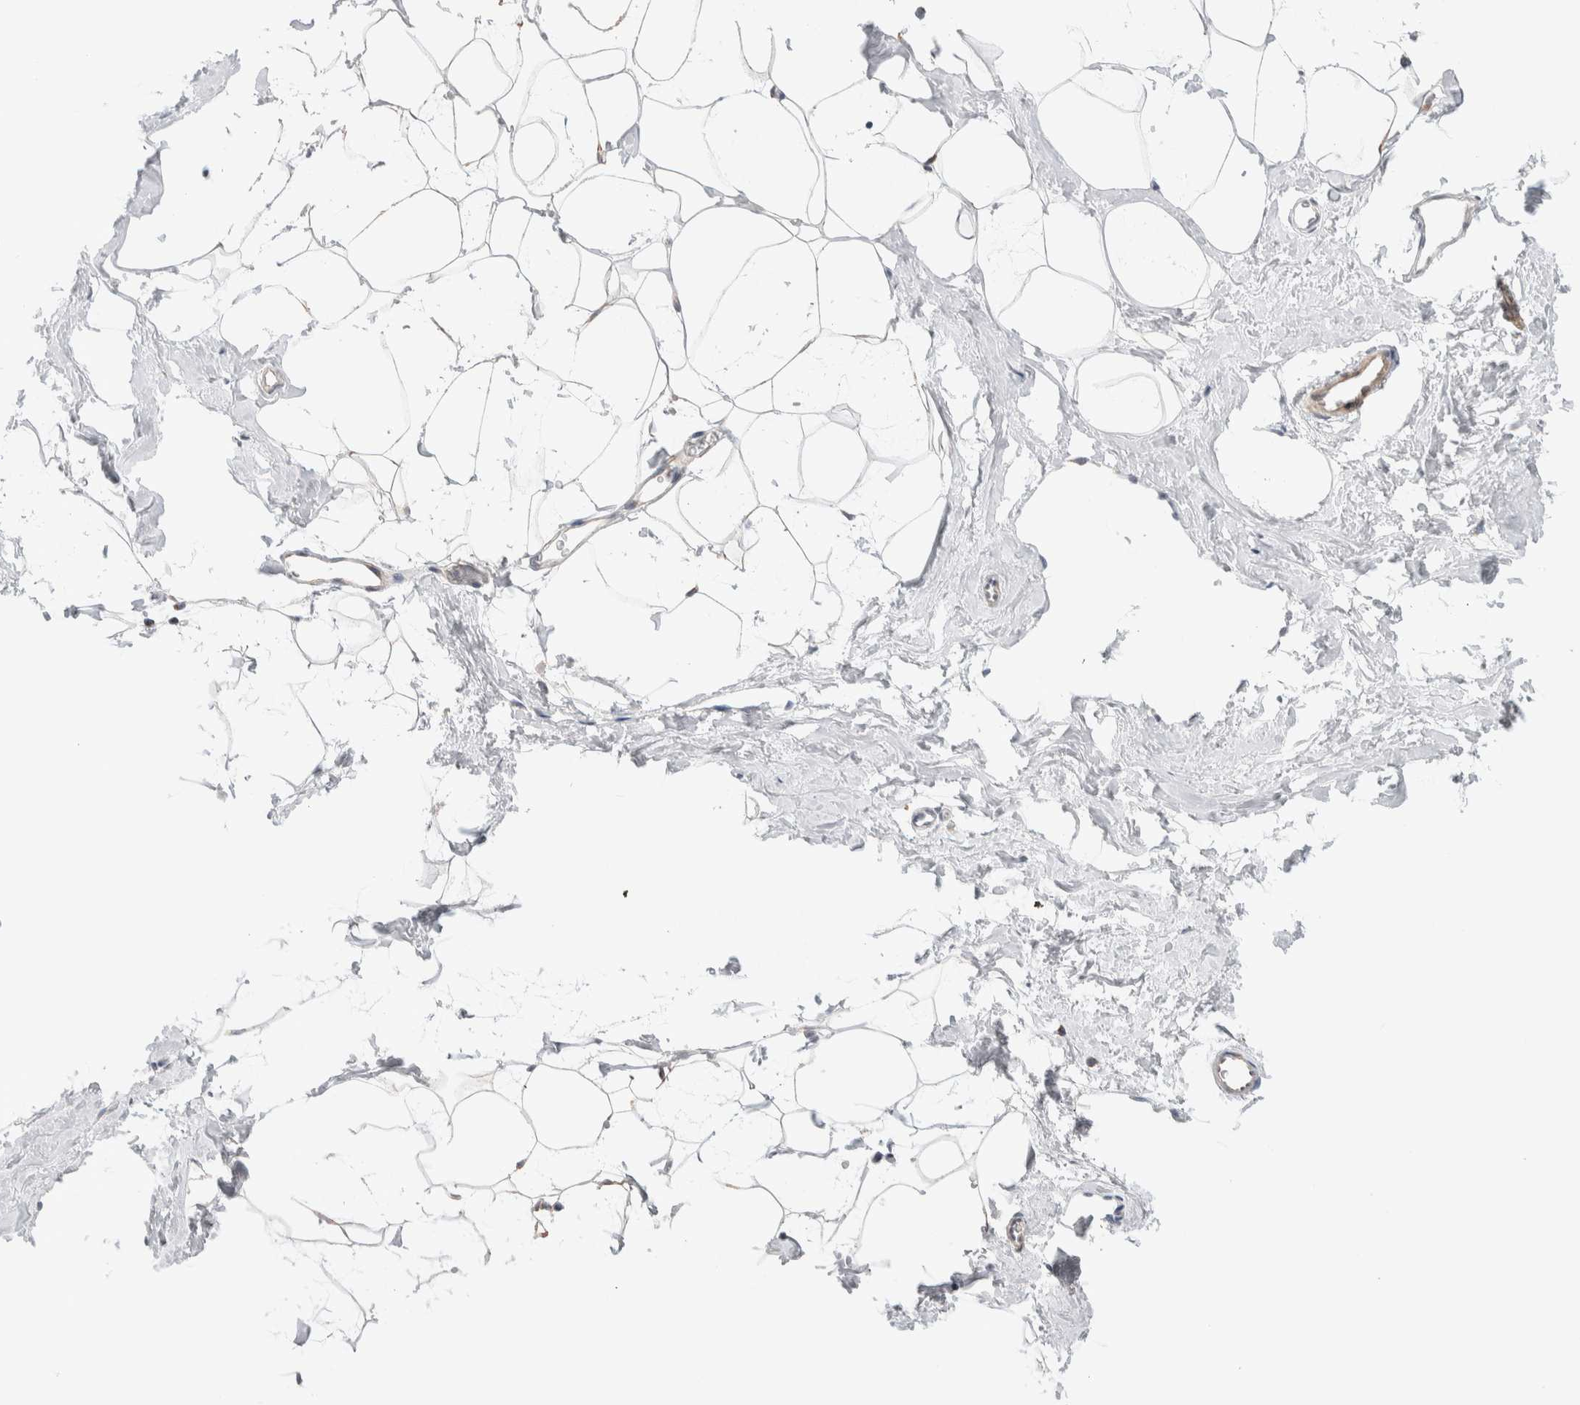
{"staining": {"intensity": "moderate", "quantity": ">75%", "location": "nuclear"}, "tissue": "adipose tissue", "cell_type": "Adipocytes", "image_type": "normal", "snomed": [{"axis": "morphology", "description": "Normal tissue, NOS"}, {"axis": "morphology", "description": "Fibrosis, NOS"}, {"axis": "topography", "description": "Breast"}, {"axis": "topography", "description": "Adipose tissue"}], "caption": "Benign adipose tissue shows moderate nuclear positivity in about >75% of adipocytes Immunohistochemistry stains the protein of interest in brown and the nuclei are stained blue..", "gene": "ZNF695", "patient": {"sex": "female", "age": 39}}